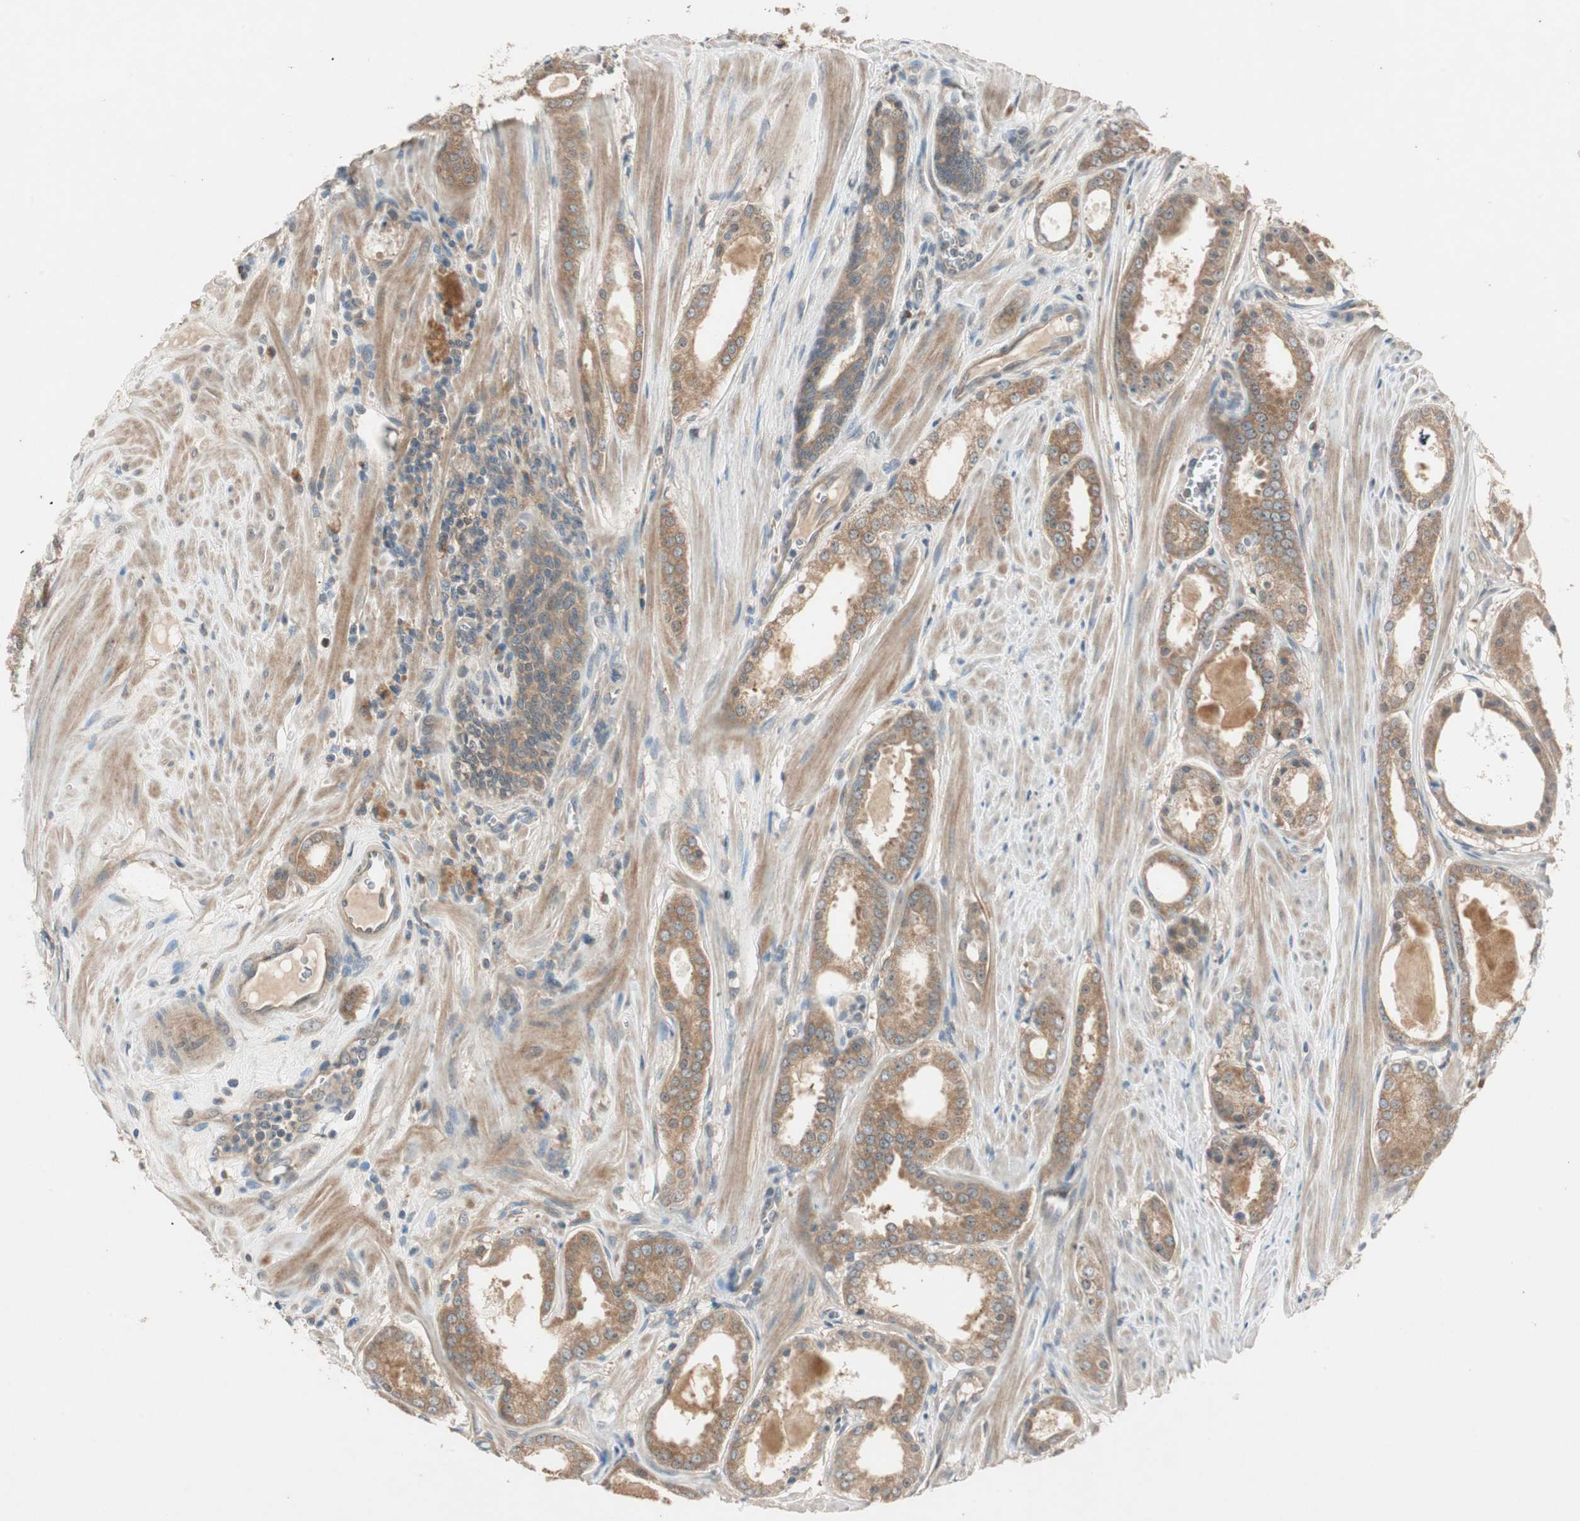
{"staining": {"intensity": "moderate", "quantity": ">75%", "location": "cytoplasmic/membranous"}, "tissue": "prostate cancer", "cell_type": "Tumor cells", "image_type": "cancer", "snomed": [{"axis": "morphology", "description": "Adenocarcinoma, Low grade"}, {"axis": "topography", "description": "Prostate"}], "caption": "The photomicrograph shows immunohistochemical staining of prostate low-grade adenocarcinoma. There is moderate cytoplasmic/membranous staining is identified in about >75% of tumor cells.", "gene": "NCLN", "patient": {"sex": "male", "age": 57}}